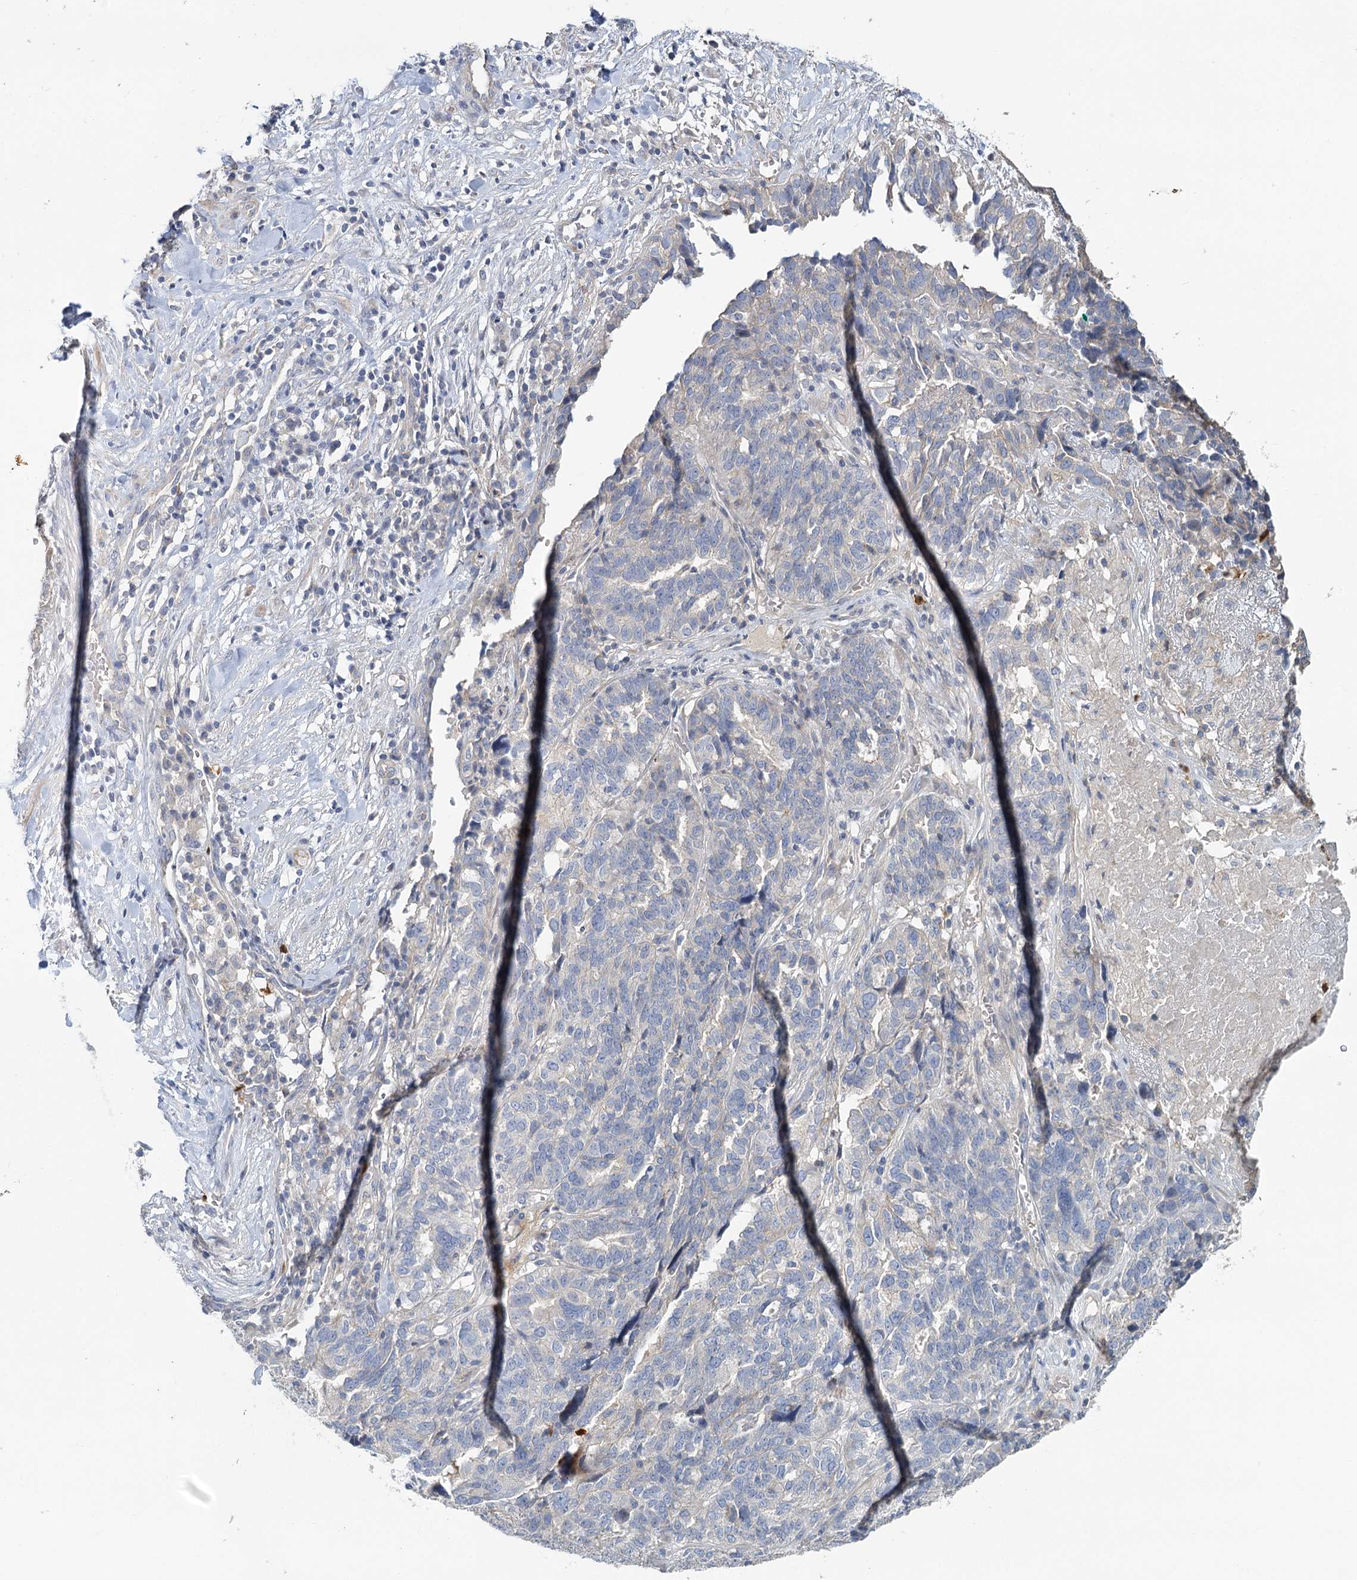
{"staining": {"intensity": "weak", "quantity": "<25%", "location": "cytoplasmic/membranous"}, "tissue": "ovarian cancer", "cell_type": "Tumor cells", "image_type": "cancer", "snomed": [{"axis": "morphology", "description": "Cystadenocarcinoma, serous, NOS"}, {"axis": "topography", "description": "Ovary"}], "caption": "The micrograph demonstrates no staining of tumor cells in serous cystadenocarcinoma (ovarian).", "gene": "EPB41L5", "patient": {"sex": "female", "age": 59}}